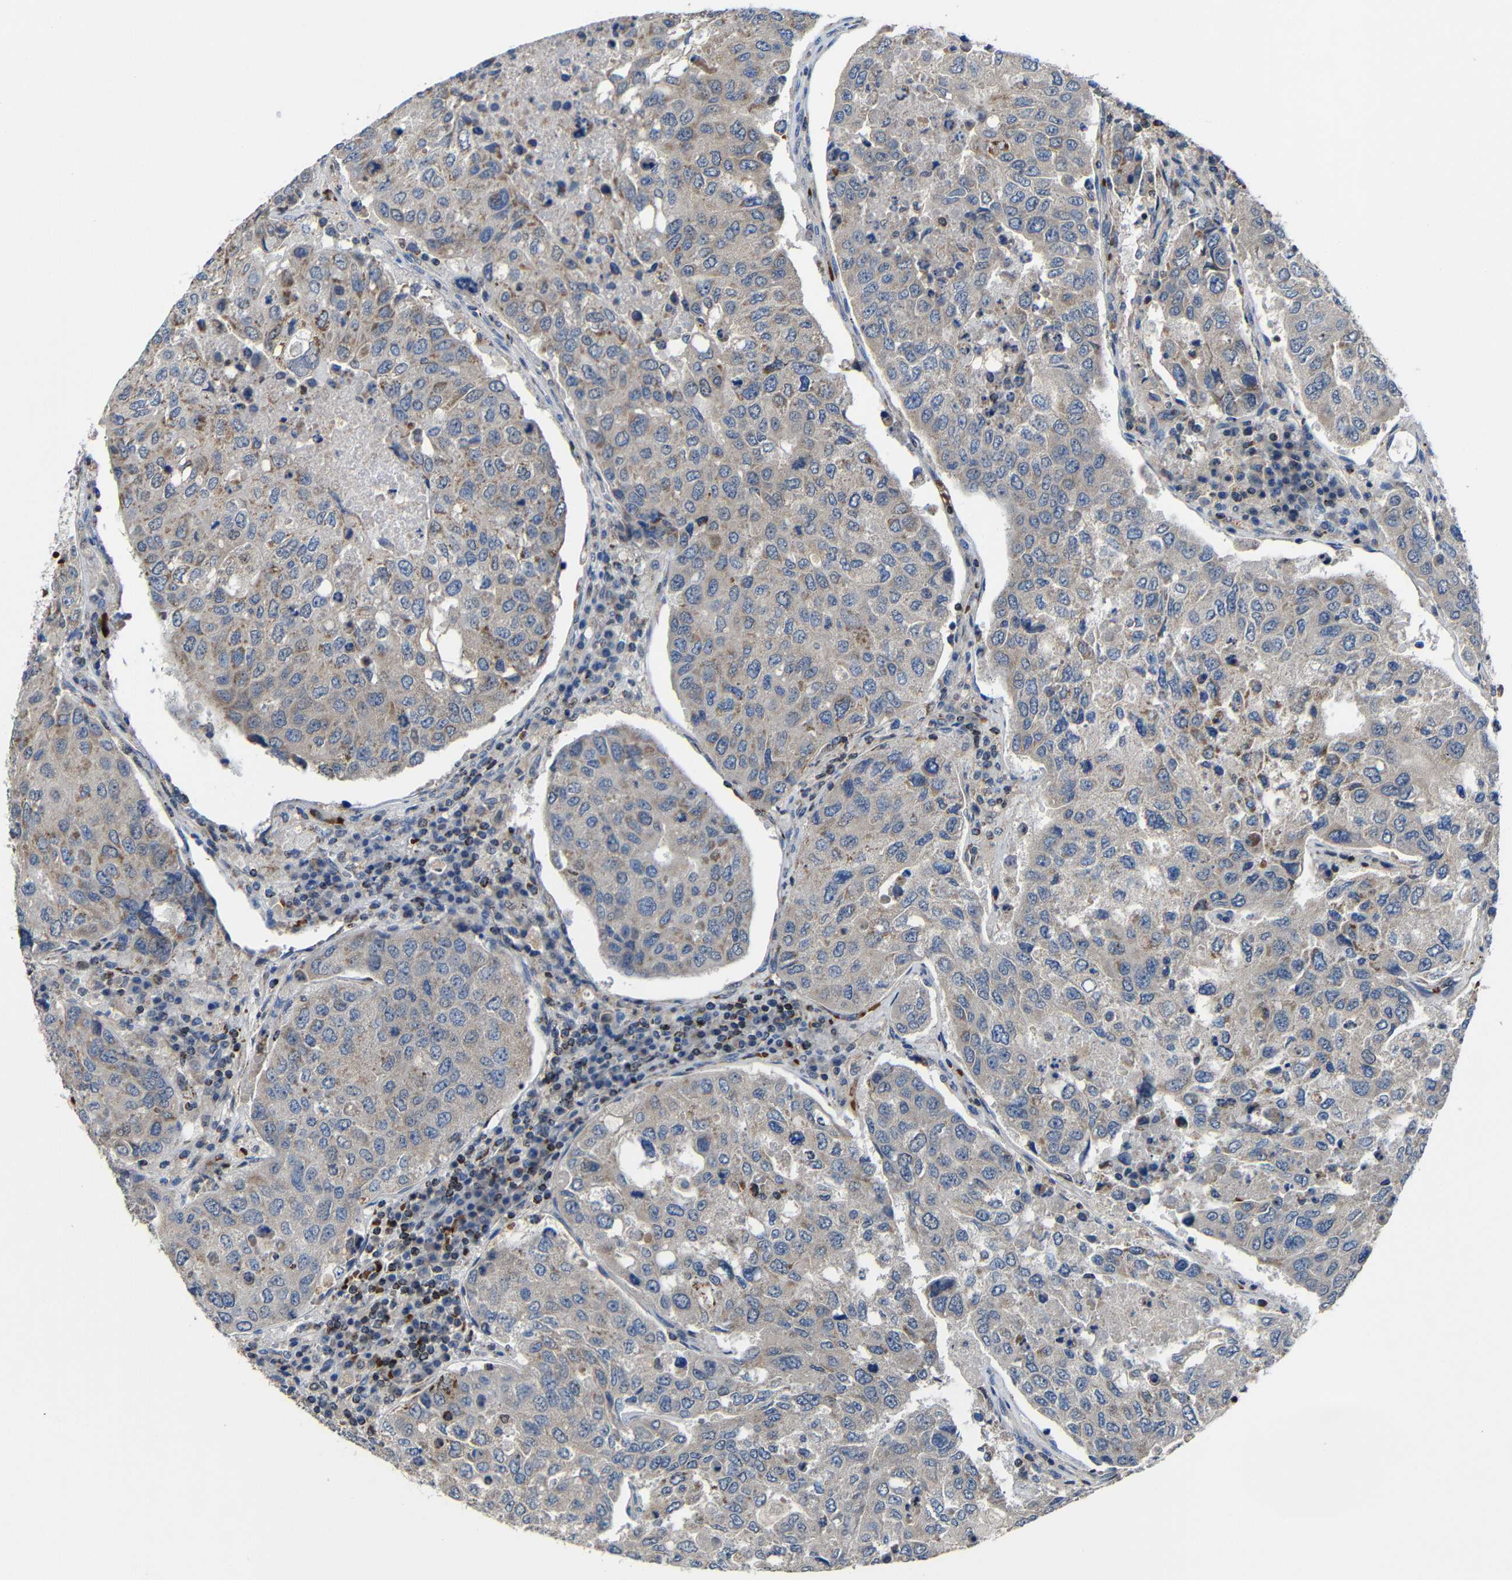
{"staining": {"intensity": "moderate", "quantity": "<25%", "location": "cytoplasmic/membranous"}, "tissue": "urothelial cancer", "cell_type": "Tumor cells", "image_type": "cancer", "snomed": [{"axis": "morphology", "description": "Urothelial carcinoma, High grade"}, {"axis": "topography", "description": "Lymph node"}, {"axis": "topography", "description": "Urinary bladder"}], "caption": "This is an image of immunohistochemistry (IHC) staining of urothelial carcinoma (high-grade), which shows moderate staining in the cytoplasmic/membranous of tumor cells.", "gene": "CA5B", "patient": {"sex": "male", "age": 51}}